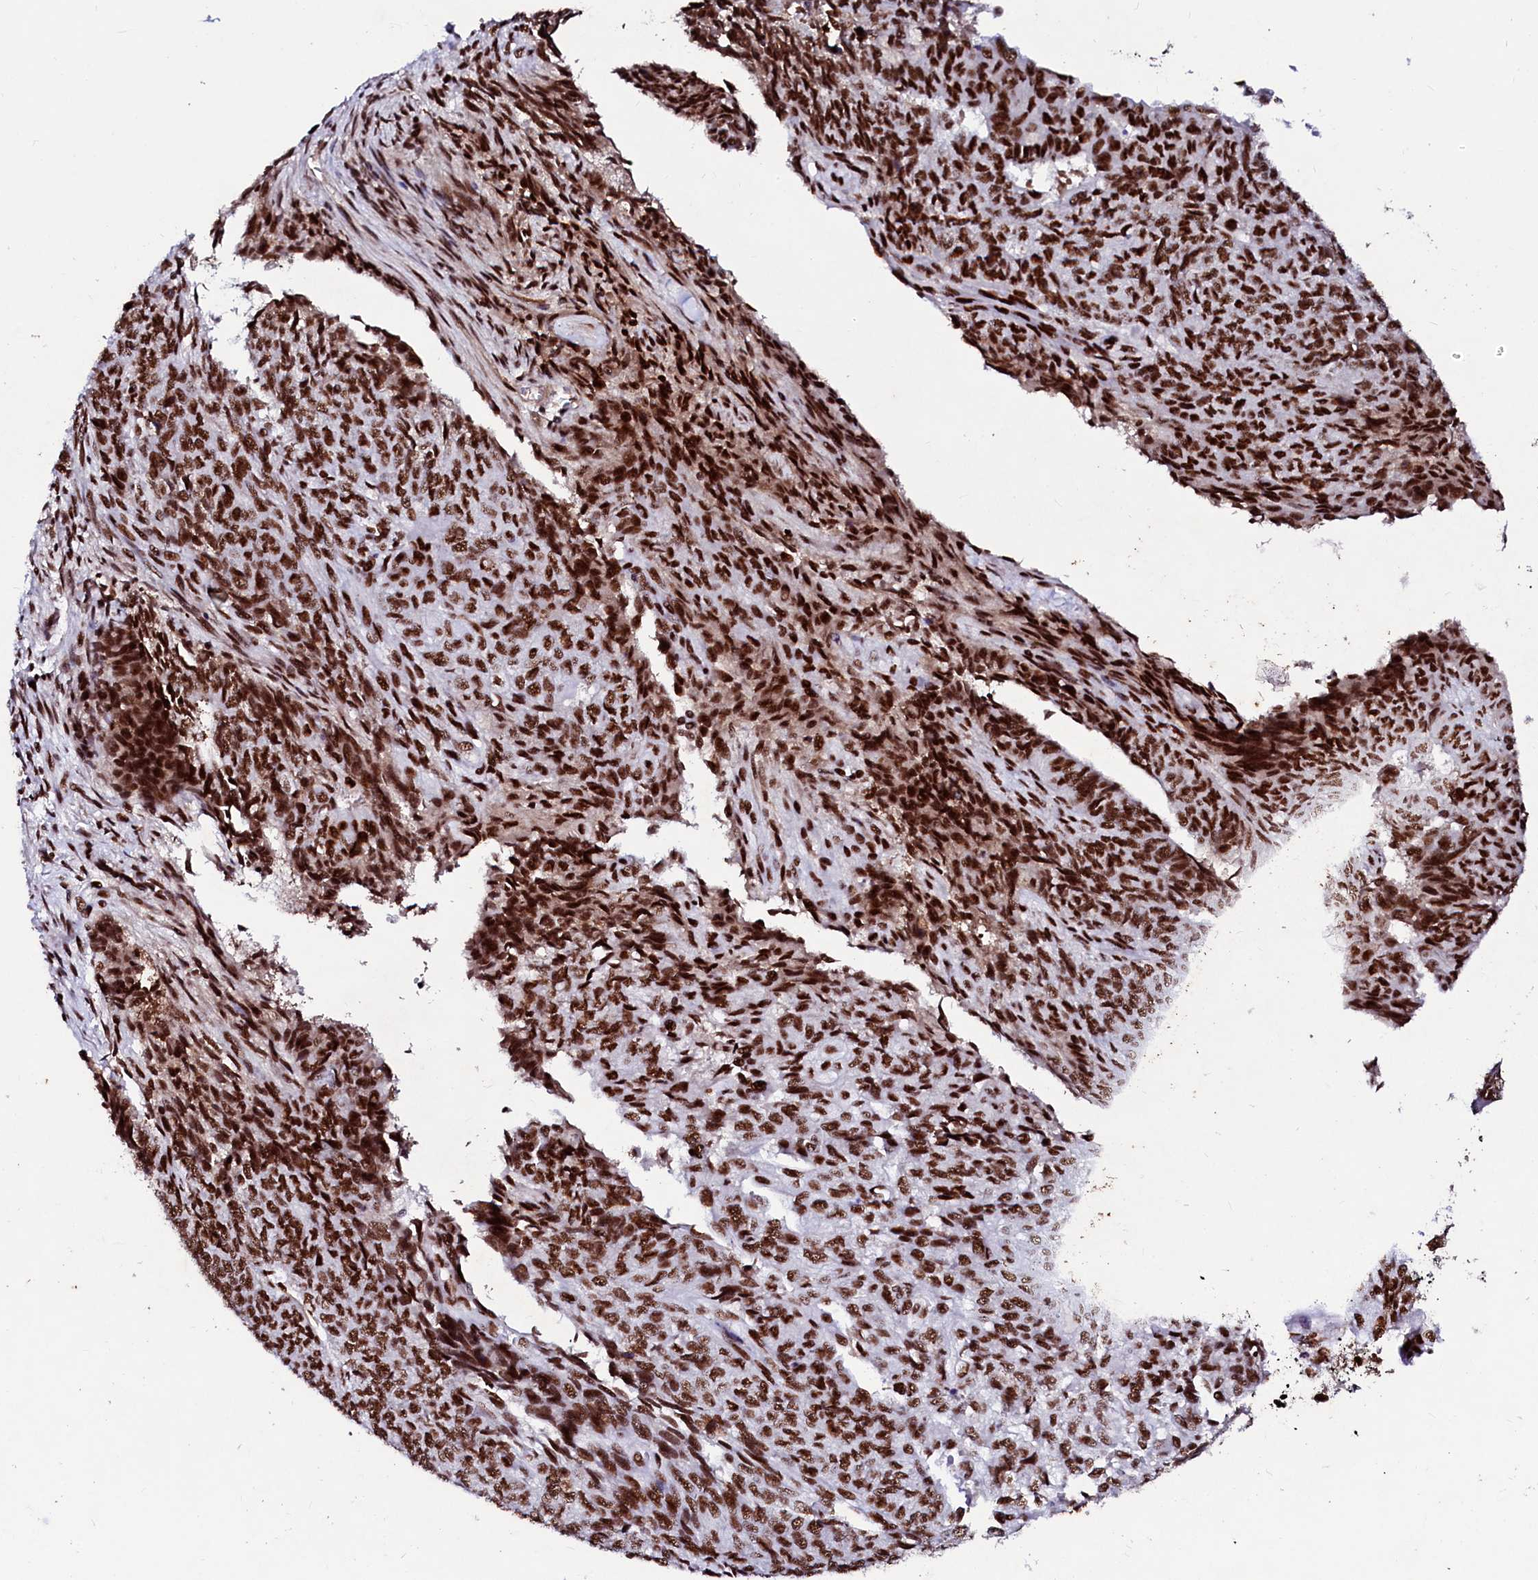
{"staining": {"intensity": "strong", "quantity": ">75%", "location": "nuclear"}, "tissue": "endometrial cancer", "cell_type": "Tumor cells", "image_type": "cancer", "snomed": [{"axis": "morphology", "description": "Adenocarcinoma, NOS"}, {"axis": "topography", "description": "Endometrium"}], "caption": "A histopathology image of human endometrial cancer stained for a protein demonstrates strong nuclear brown staining in tumor cells.", "gene": "CPSF6", "patient": {"sex": "female", "age": 32}}